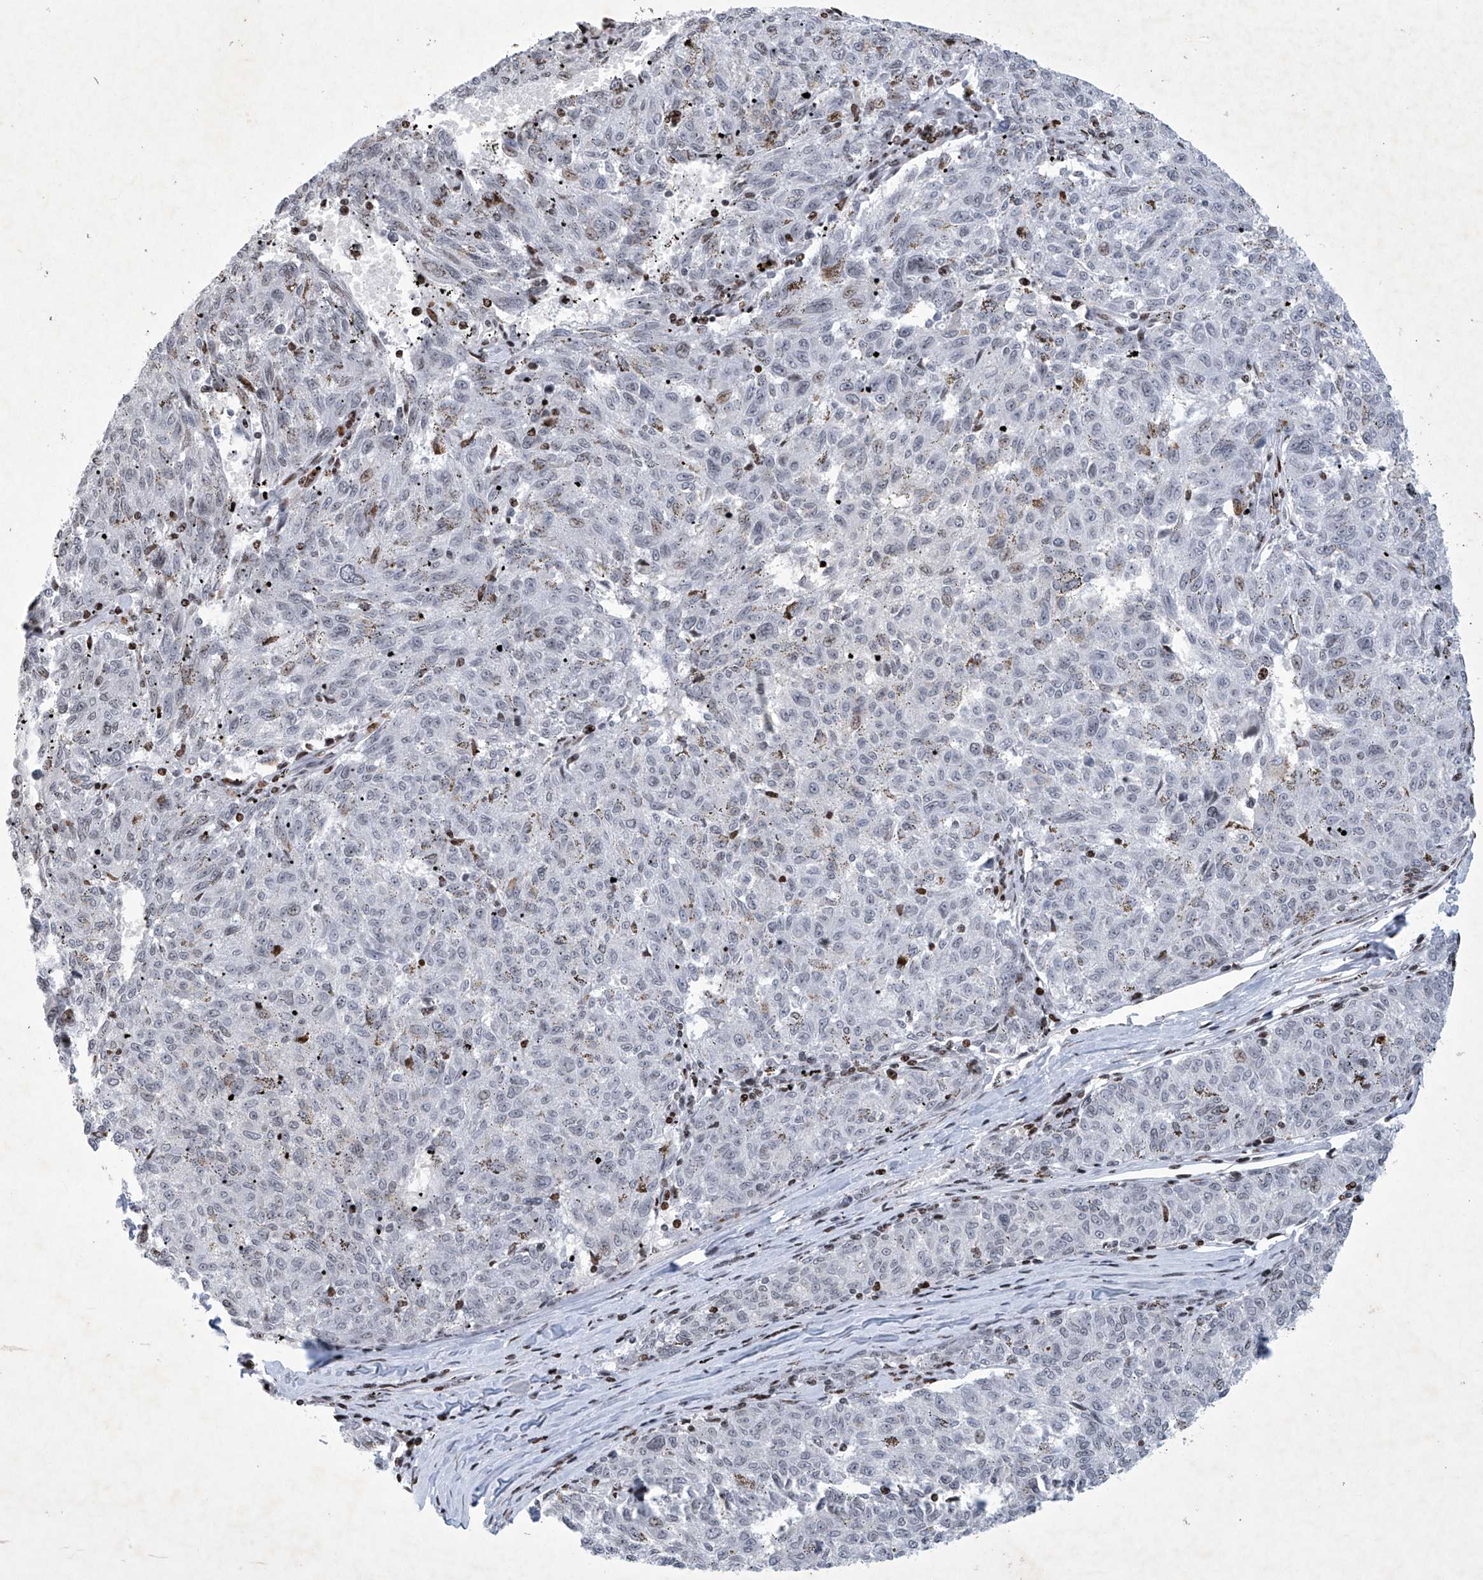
{"staining": {"intensity": "weak", "quantity": "<25%", "location": "nuclear"}, "tissue": "melanoma", "cell_type": "Tumor cells", "image_type": "cancer", "snomed": [{"axis": "morphology", "description": "Malignant melanoma, NOS"}, {"axis": "topography", "description": "Skin"}], "caption": "DAB immunohistochemical staining of melanoma displays no significant expression in tumor cells.", "gene": "RFX7", "patient": {"sex": "female", "age": 72}}